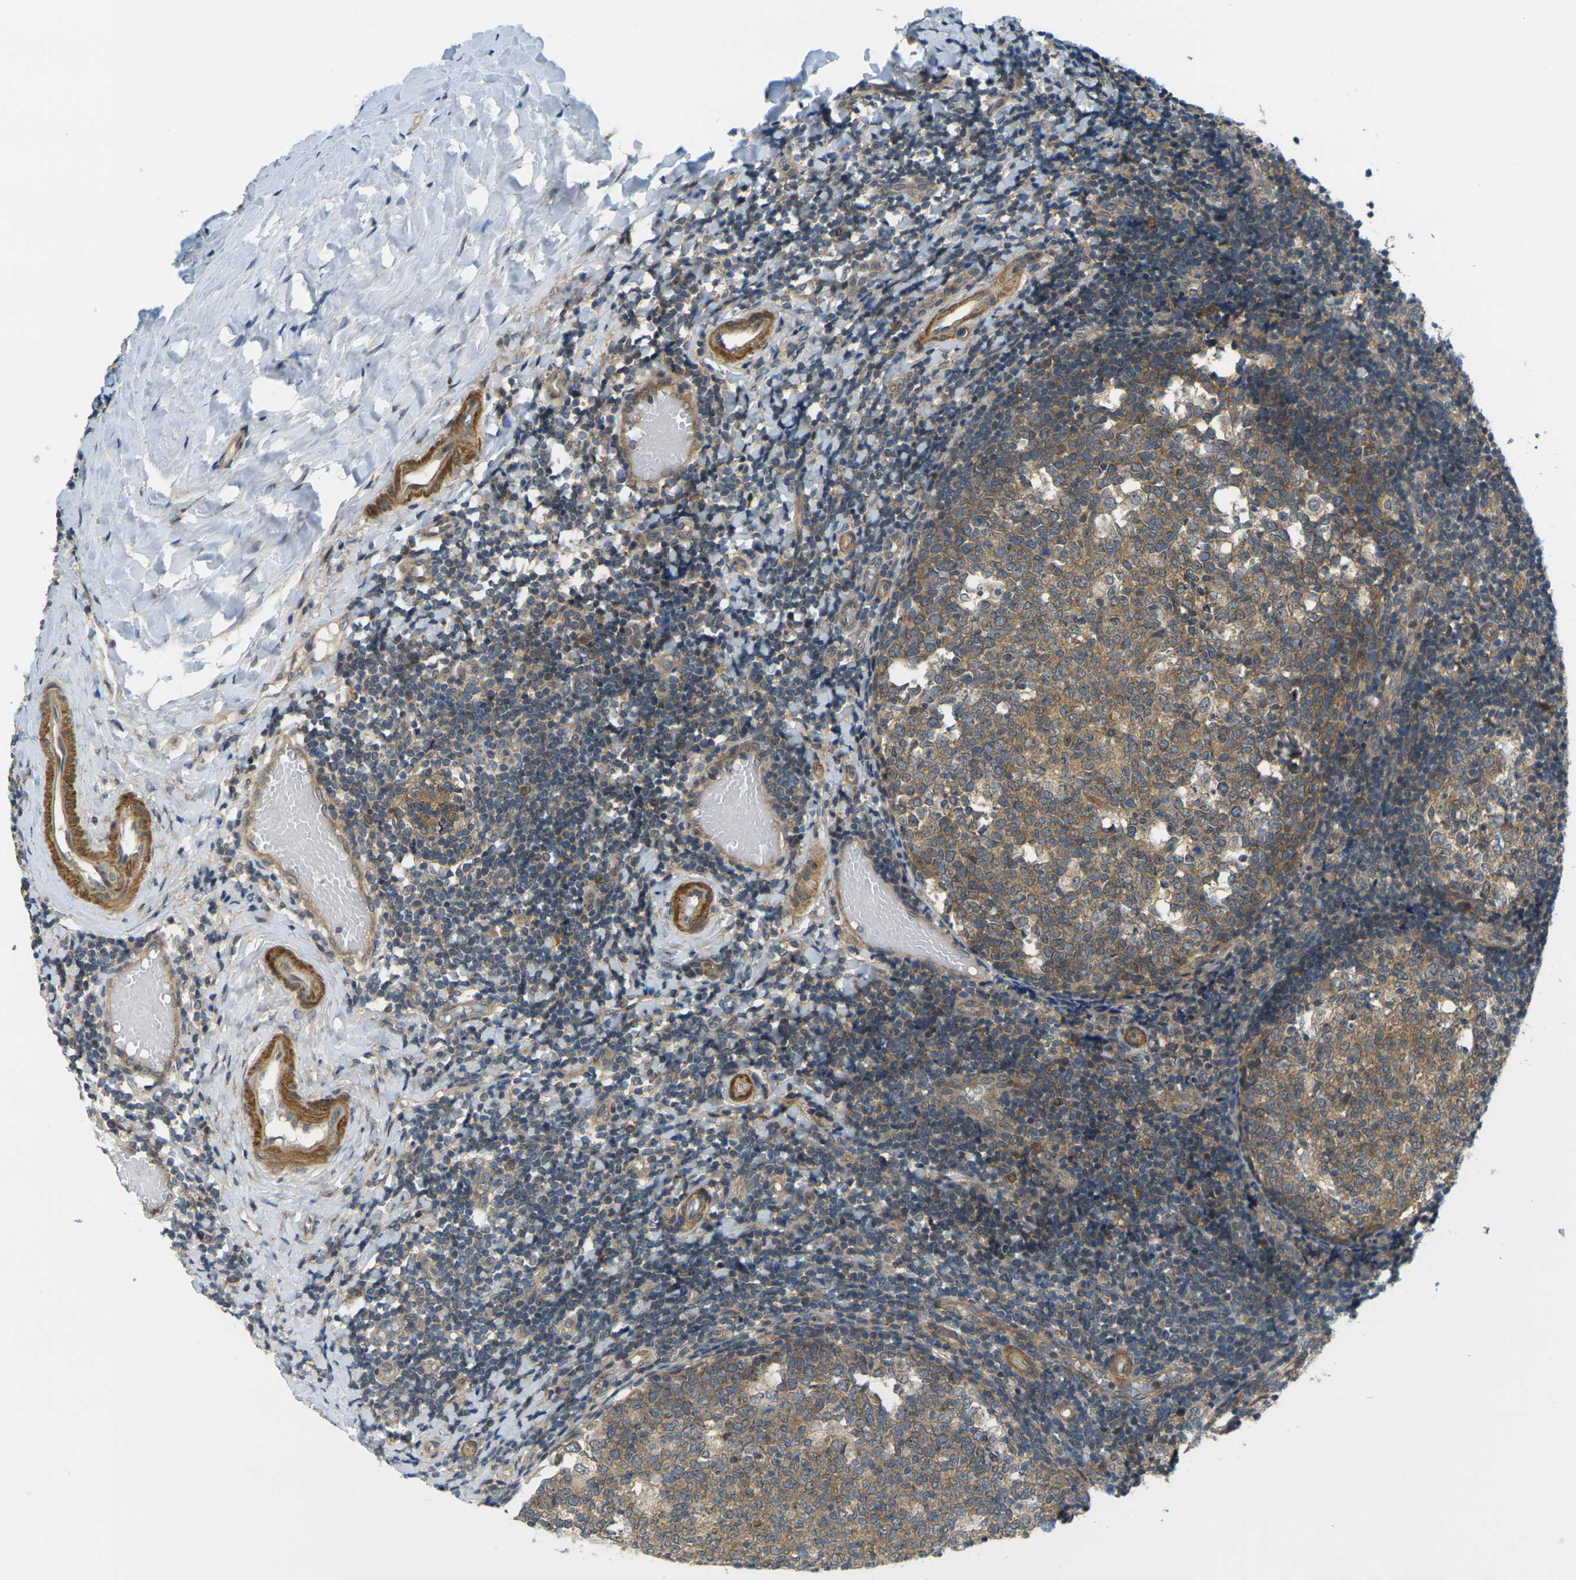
{"staining": {"intensity": "moderate", "quantity": ">75%", "location": "cytoplasmic/membranous"}, "tissue": "tonsil", "cell_type": "Germinal center cells", "image_type": "normal", "snomed": [{"axis": "morphology", "description": "Normal tissue, NOS"}, {"axis": "topography", "description": "Tonsil"}], "caption": "This is a photomicrograph of IHC staining of benign tonsil, which shows moderate staining in the cytoplasmic/membranous of germinal center cells.", "gene": "KCTD10", "patient": {"sex": "female", "age": 19}}